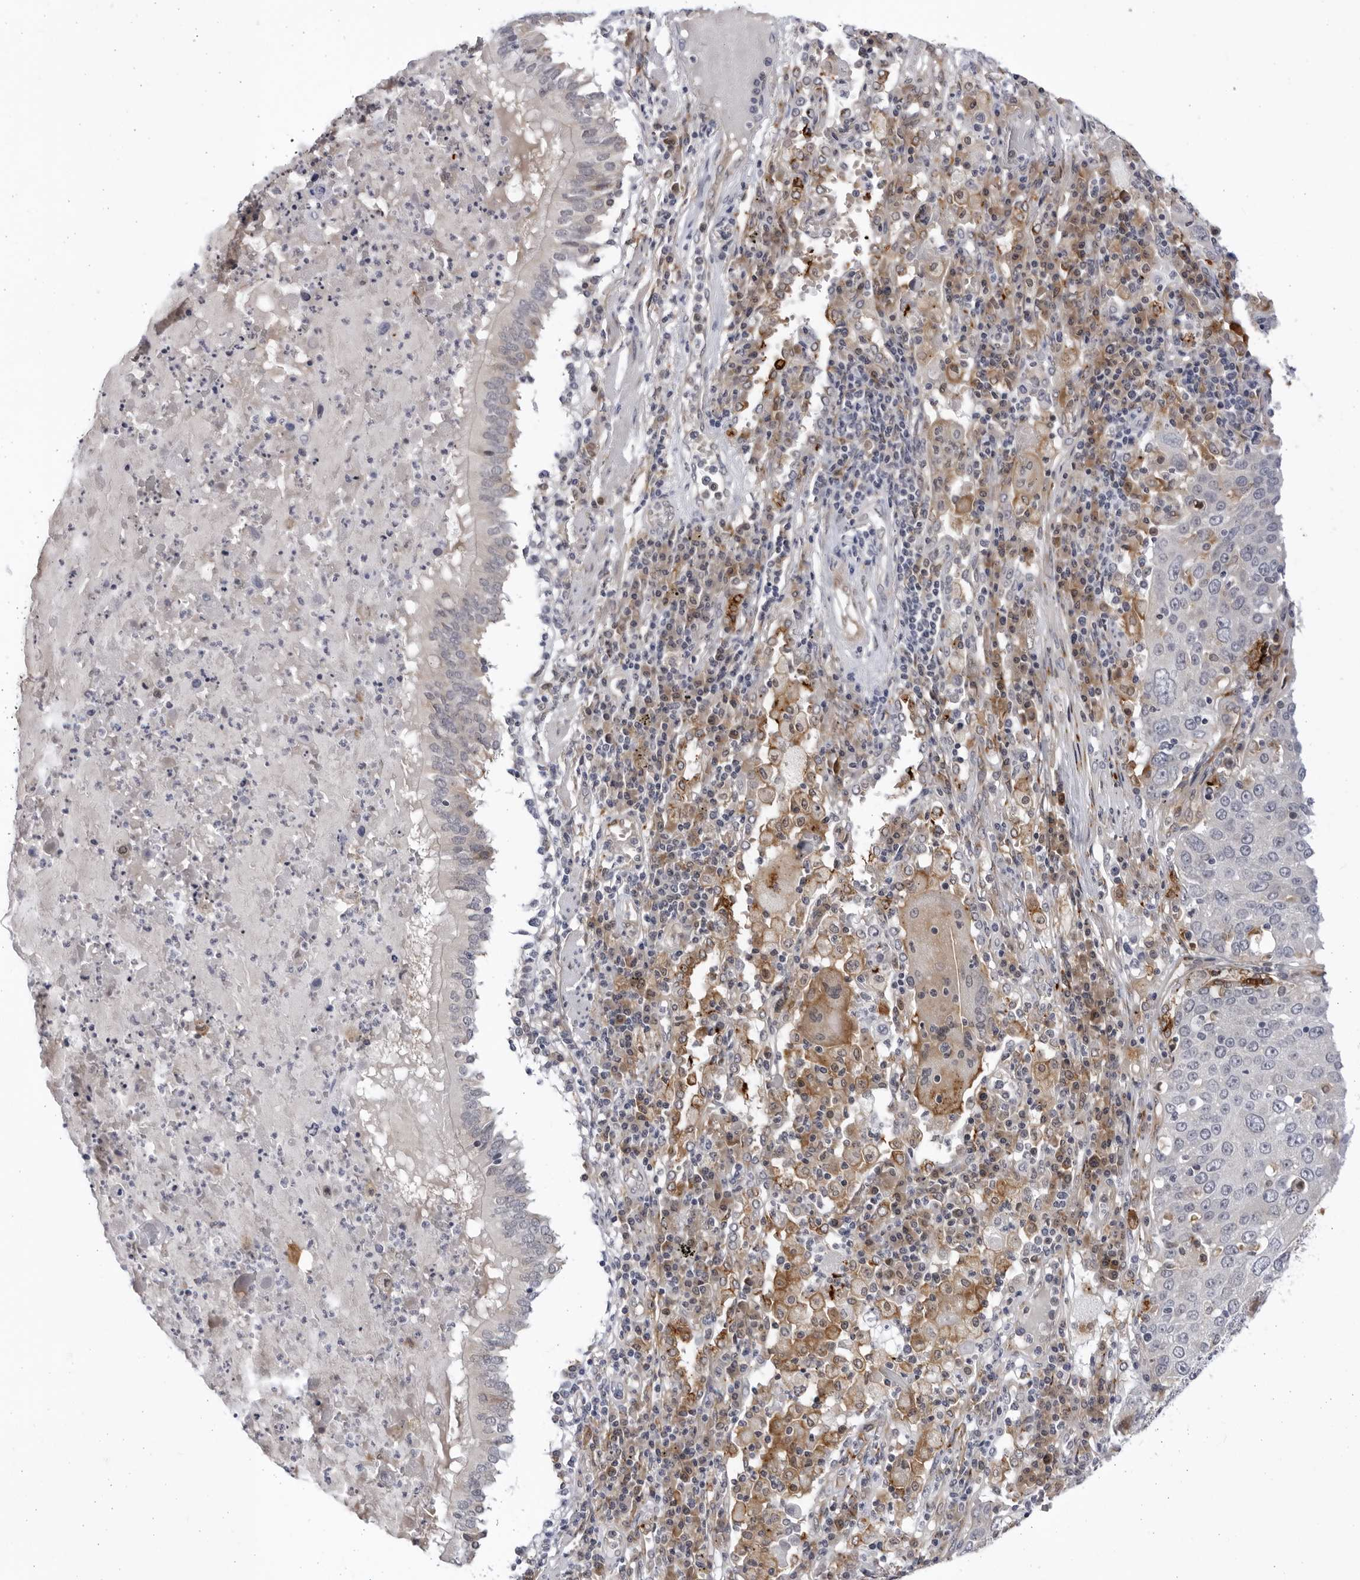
{"staining": {"intensity": "negative", "quantity": "none", "location": "none"}, "tissue": "lung cancer", "cell_type": "Tumor cells", "image_type": "cancer", "snomed": [{"axis": "morphology", "description": "Squamous cell carcinoma, NOS"}, {"axis": "topography", "description": "Lung"}], "caption": "Image shows no protein positivity in tumor cells of lung cancer (squamous cell carcinoma) tissue.", "gene": "BMP2K", "patient": {"sex": "male", "age": 65}}